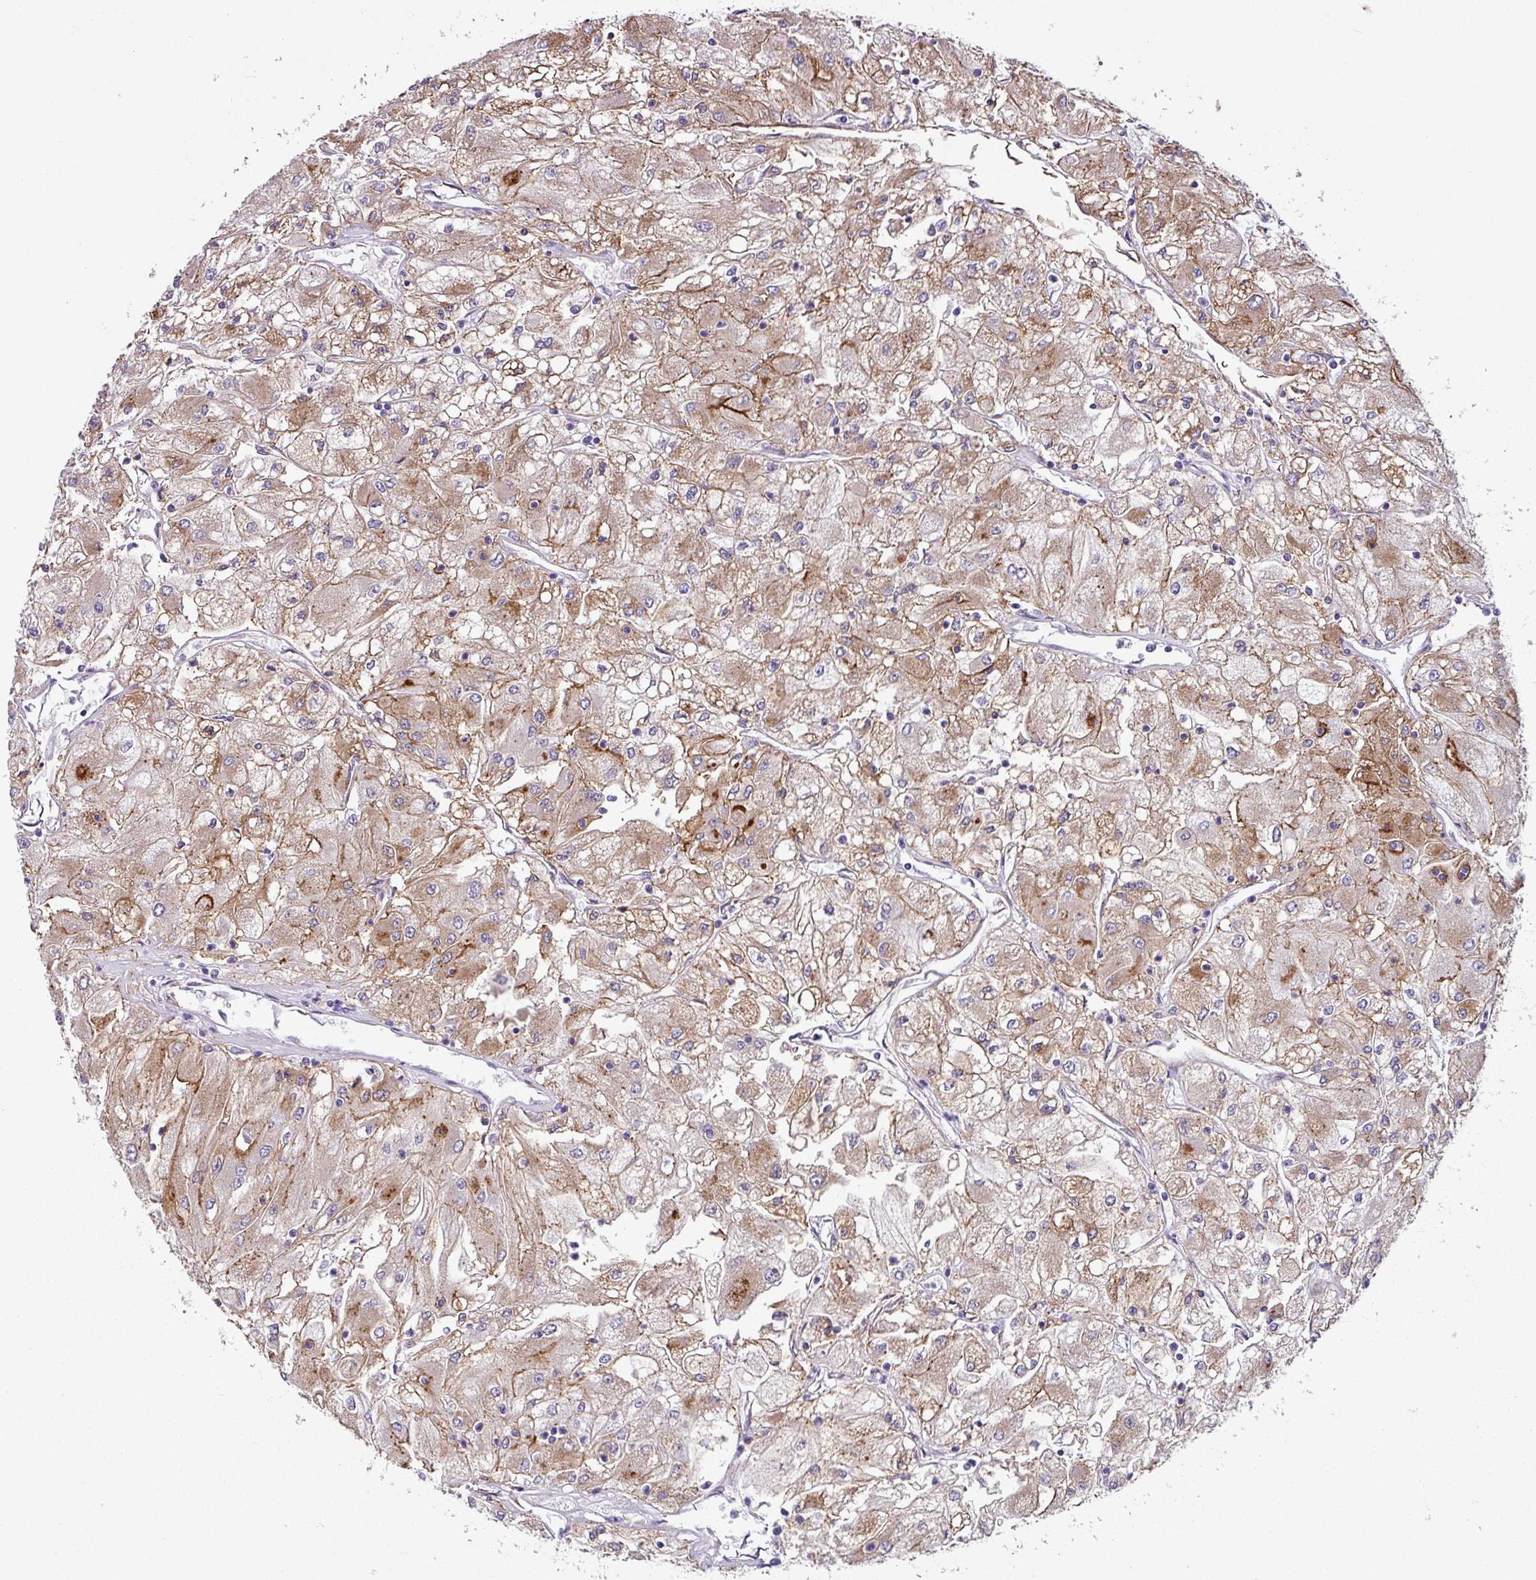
{"staining": {"intensity": "moderate", "quantity": ">75%", "location": "cytoplasmic/membranous"}, "tissue": "renal cancer", "cell_type": "Tumor cells", "image_type": "cancer", "snomed": [{"axis": "morphology", "description": "Adenocarcinoma, NOS"}, {"axis": "topography", "description": "Kidney"}], "caption": "Moderate cytoplasmic/membranous staining is seen in approximately >75% of tumor cells in renal cancer.", "gene": "TMEM178B", "patient": {"sex": "male", "age": 80}}